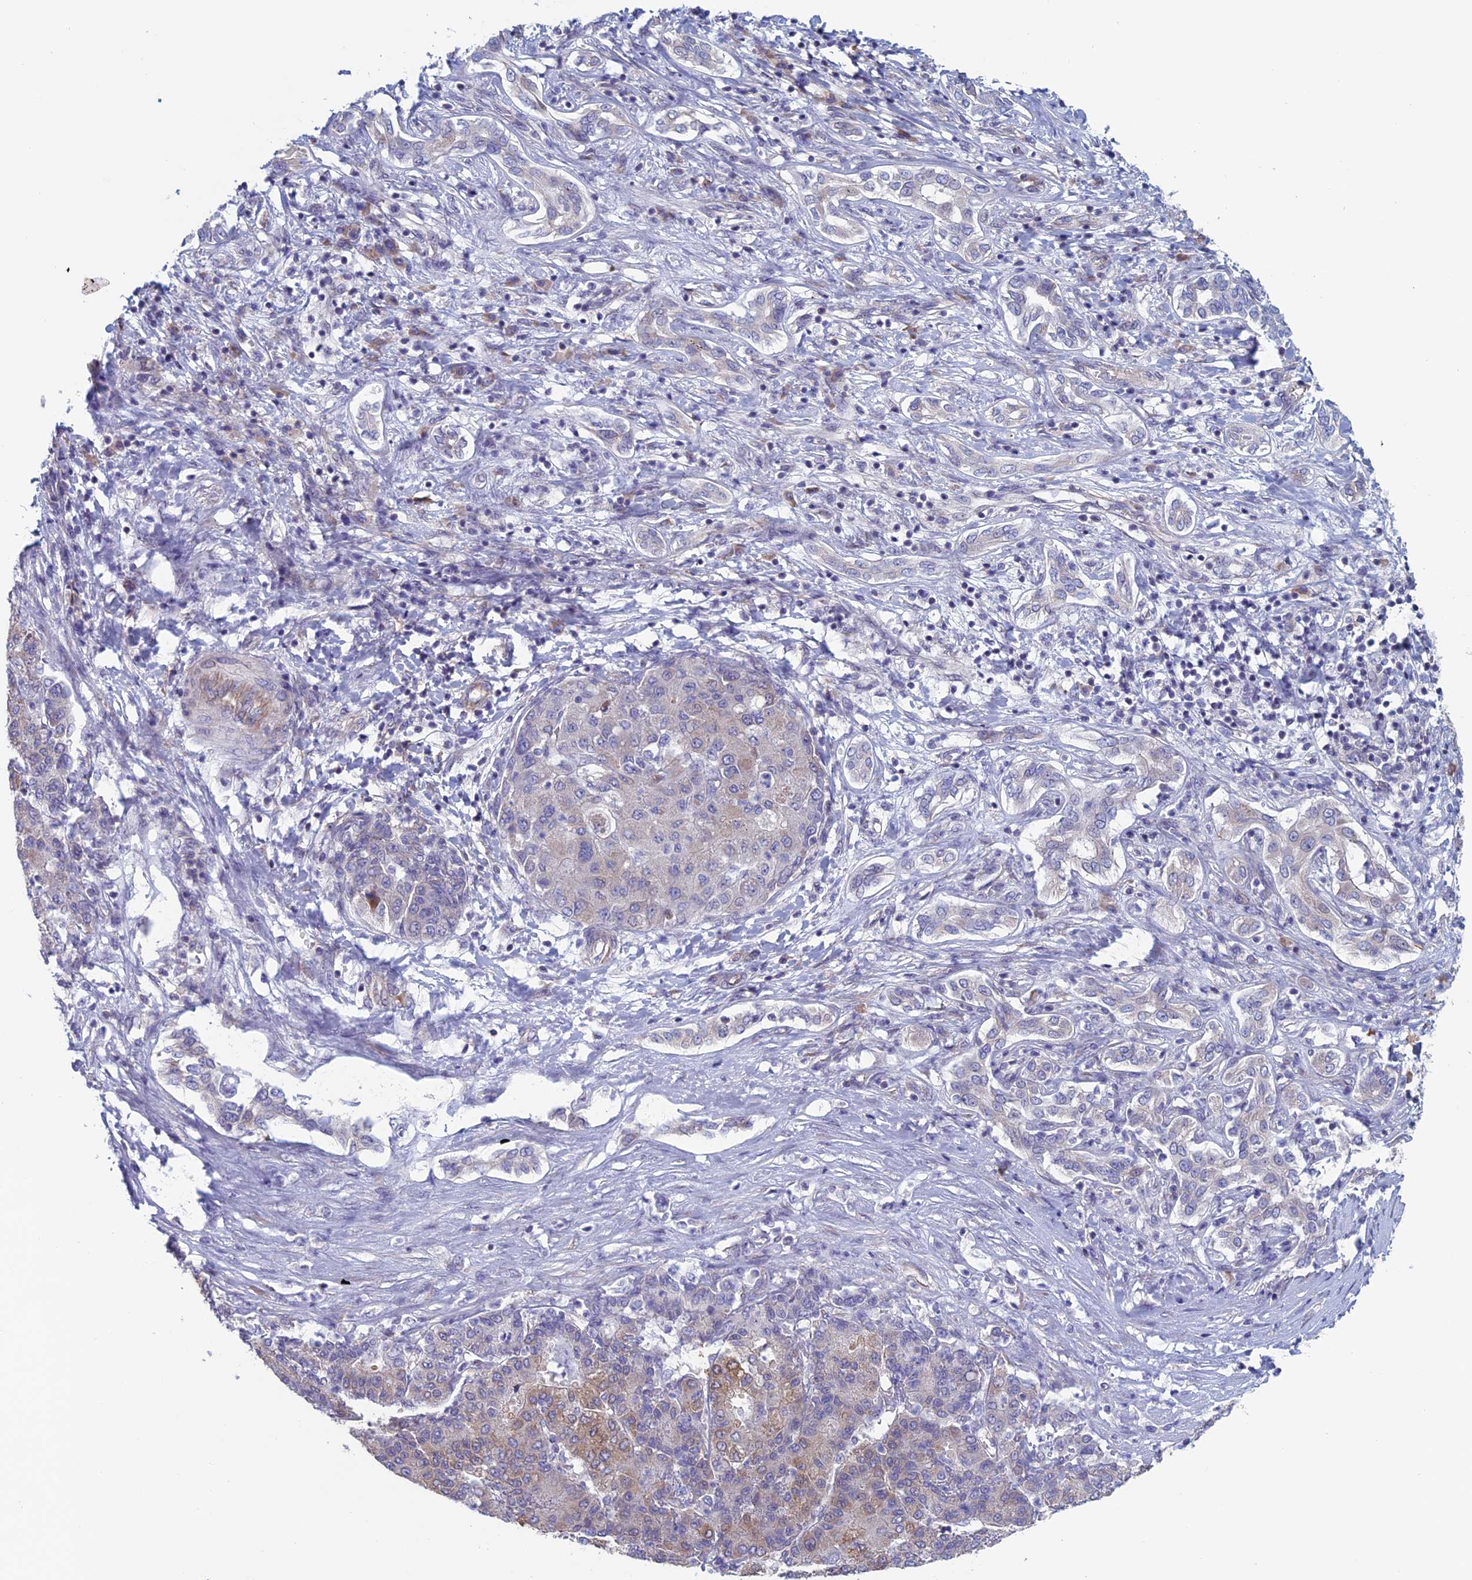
{"staining": {"intensity": "weak", "quantity": "<25%", "location": "cytoplasmic/membranous"}, "tissue": "liver cancer", "cell_type": "Tumor cells", "image_type": "cancer", "snomed": [{"axis": "morphology", "description": "Carcinoma, Hepatocellular, NOS"}, {"axis": "topography", "description": "Liver"}], "caption": "Tumor cells are negative for brown protein staining in hepatocellular carcinoma (liver). The staining was performed using DAB (3,3'-diaminobenzidine) to visualize the protein expression in brown, while the nuclei were stained in blue with hematoxylin (Magnification: 20x).", "gene": "BCL2L10", "patient": {"sex": "male", "age": 65}}